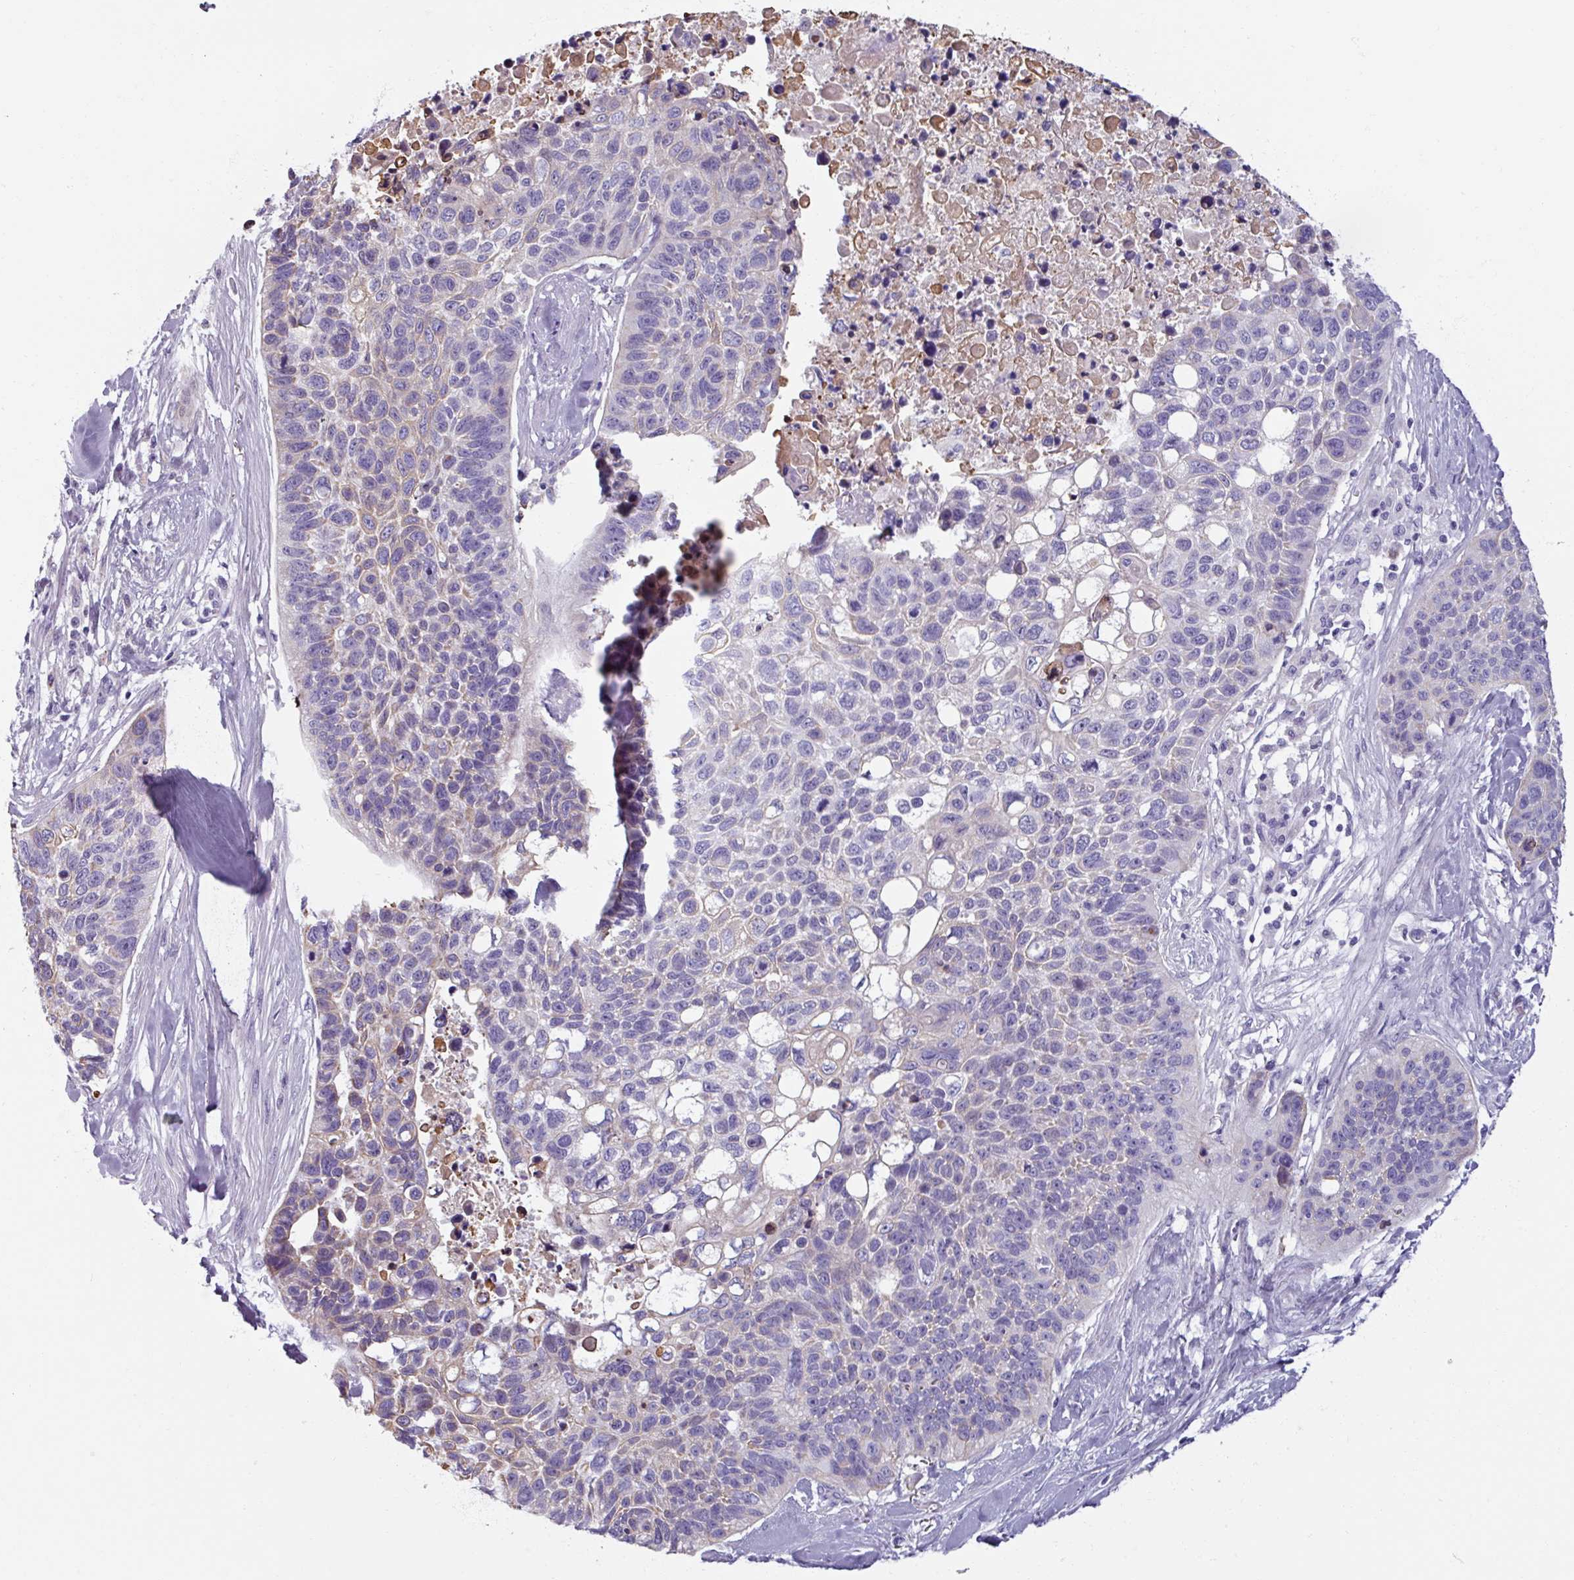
{"staining": {"intensity": "negative", "quantity": "none", "location": "none"}, "tissue": "lung cancer", "cell_type": "Tumor cells", "image_type": "cancer", "snomed": [{"axis": "morphology", "description": "Squamous cell carcinoma, NOS"}, {"axis": "topography", "description": "Lung"}], "caption": "IHC of human squamous cell carcinoma (lung) reveals no positivity in tumor cells. Nuclei are stained in blue.", "gene": "SPESP1", "patient": {"sex": "male", "age": 62}}